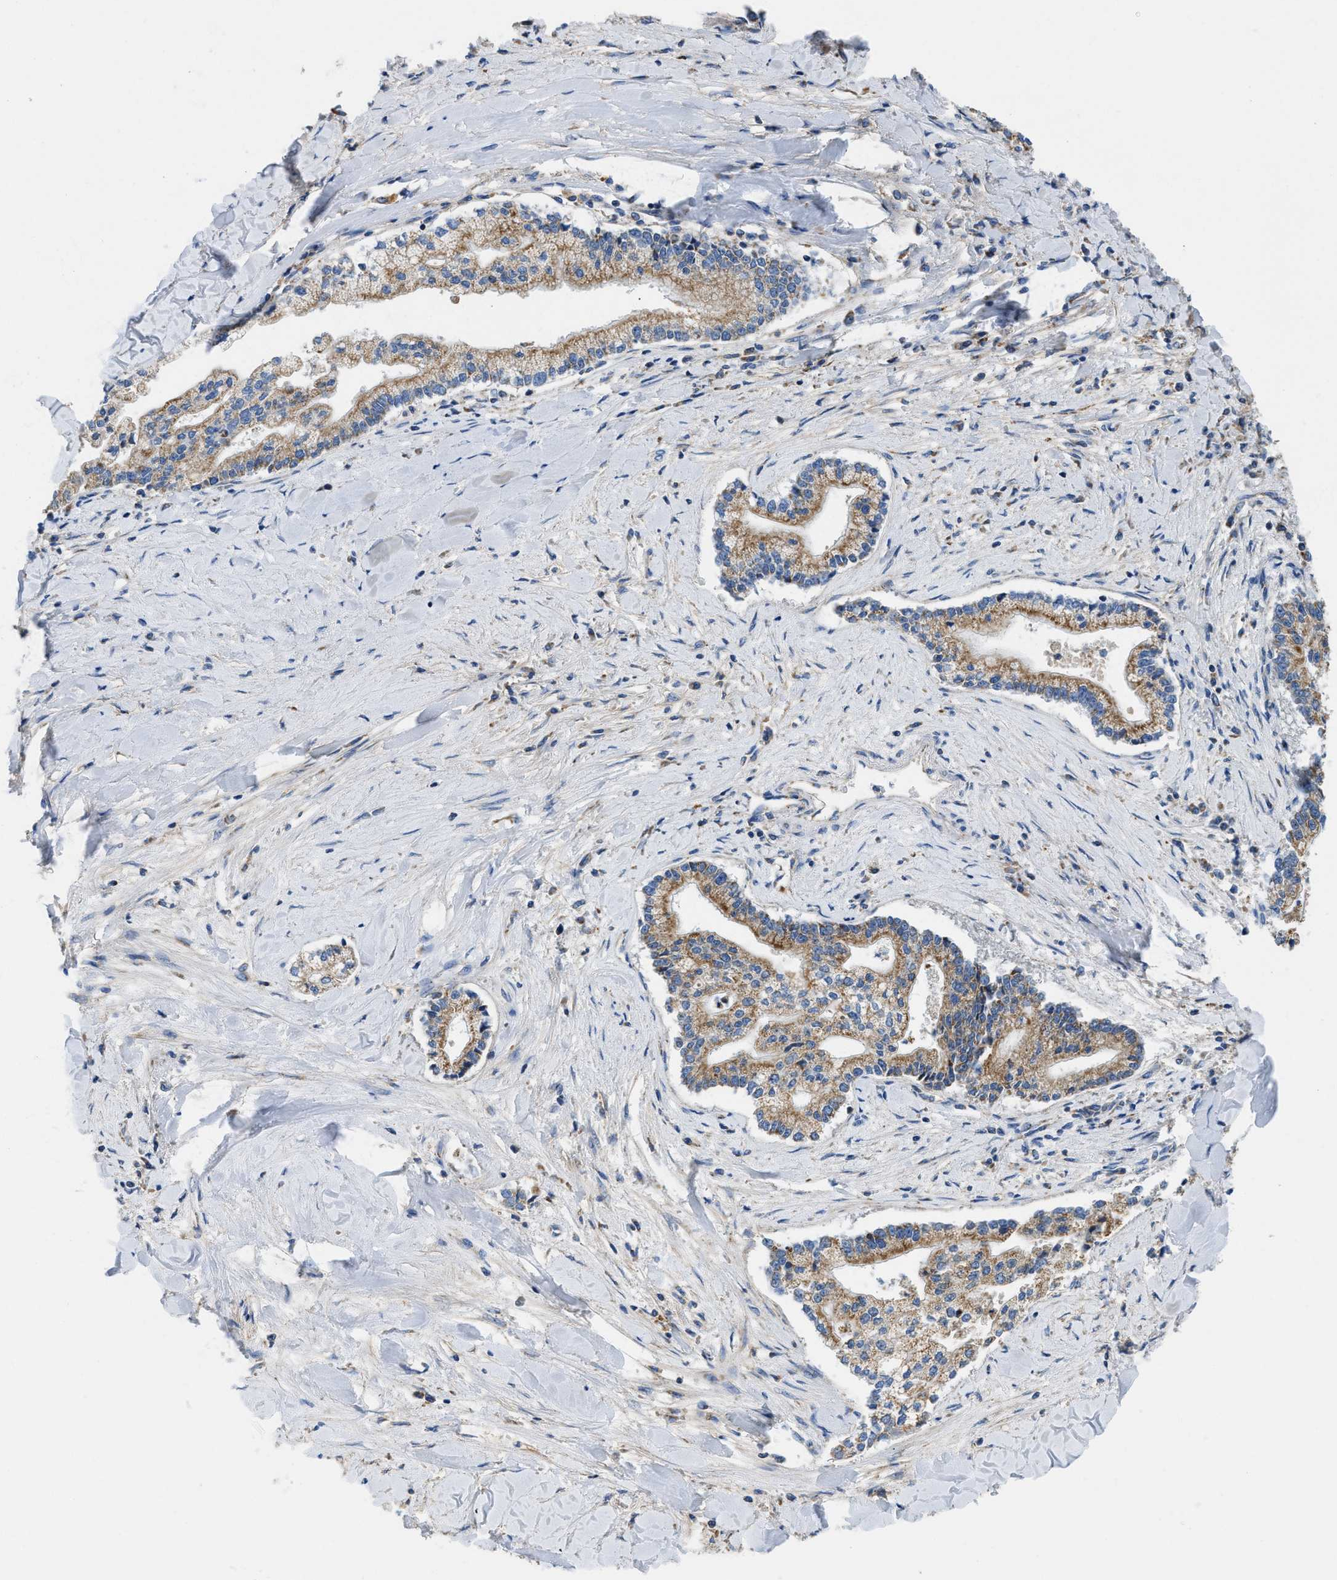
{"staining": {"intensity": "moderate", "quantity": ">75%", "location": "cytoplasmic/membranous"}, "tissue": "liver cancer", "cell_type": "Tumor cells", "image_type": "cancer", "snomed": [{"axis": "morphology", "description": "Cholangiocarcinoma"}, {"axis": "topography", "description": "Liver"}], "caption": "There is medium levels of moderate cytoplasmic/membranous expression in tumor cells of cholangiocarcinoma (liver), as demonstrated by immunohistochemical staining (brown color).", "gene": "SLC25A13", "patient": {"sex": "male", "age": 50}}